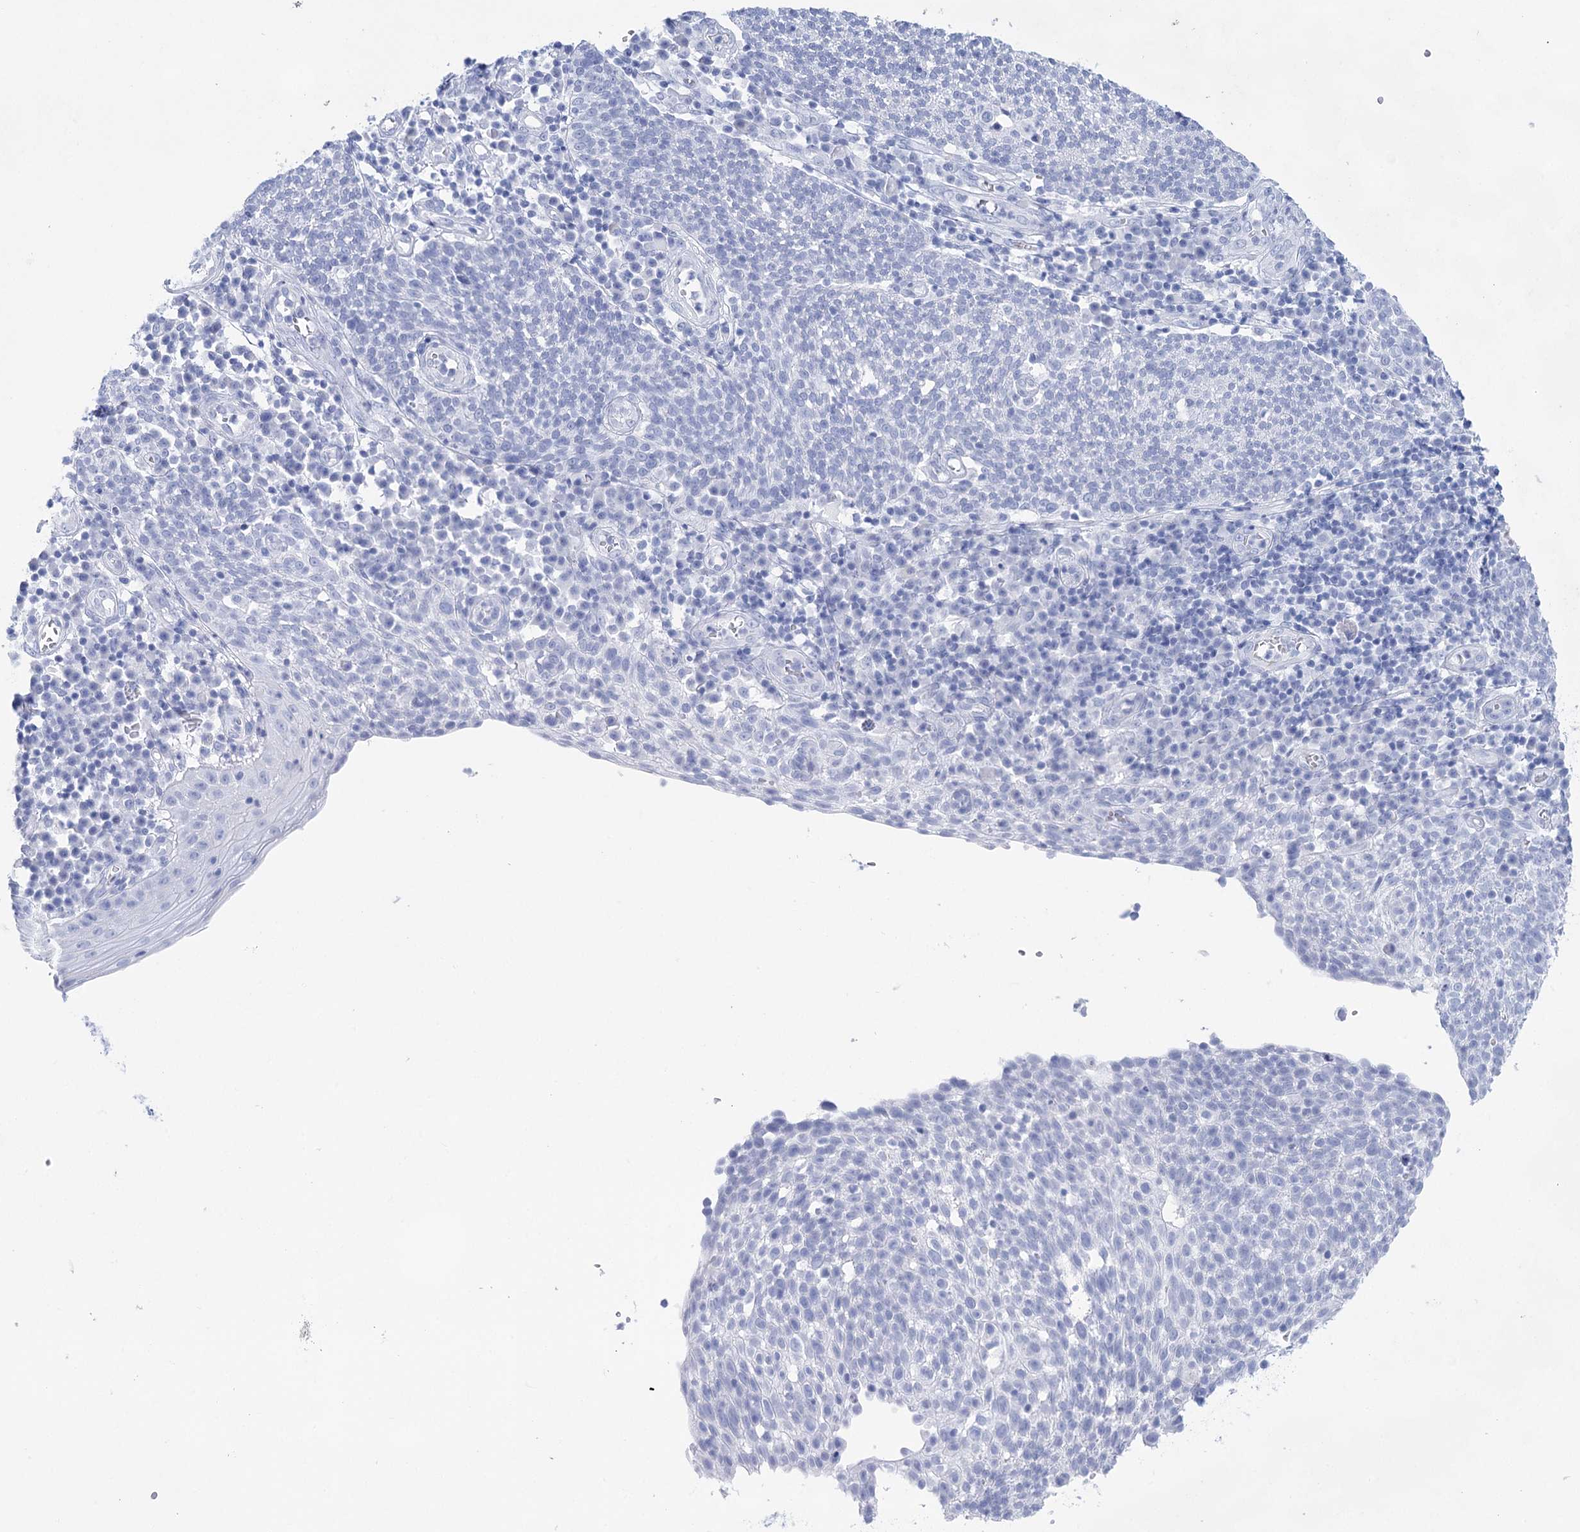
{"staining": {"intensity": "negative", "quantity": "none", "location": "none"}, "tissue": "cervical cancer", "cell_type": "Tumor cells", "image_type": "cancer", "snomed": [{"axis": "morphology", "description": "Squamous cell carcinoma, NOS"}, {"axis": "topography", "description": "Cervix"}], "caption": "Protein analysis of cervical cancer displays no significant positivity in tumor cells. (DAB immunohistochemistry visualized using brightfield microscopy, high magnification).", "gene": "LALBA", "patient": {"sex": "female", "age": 34}}